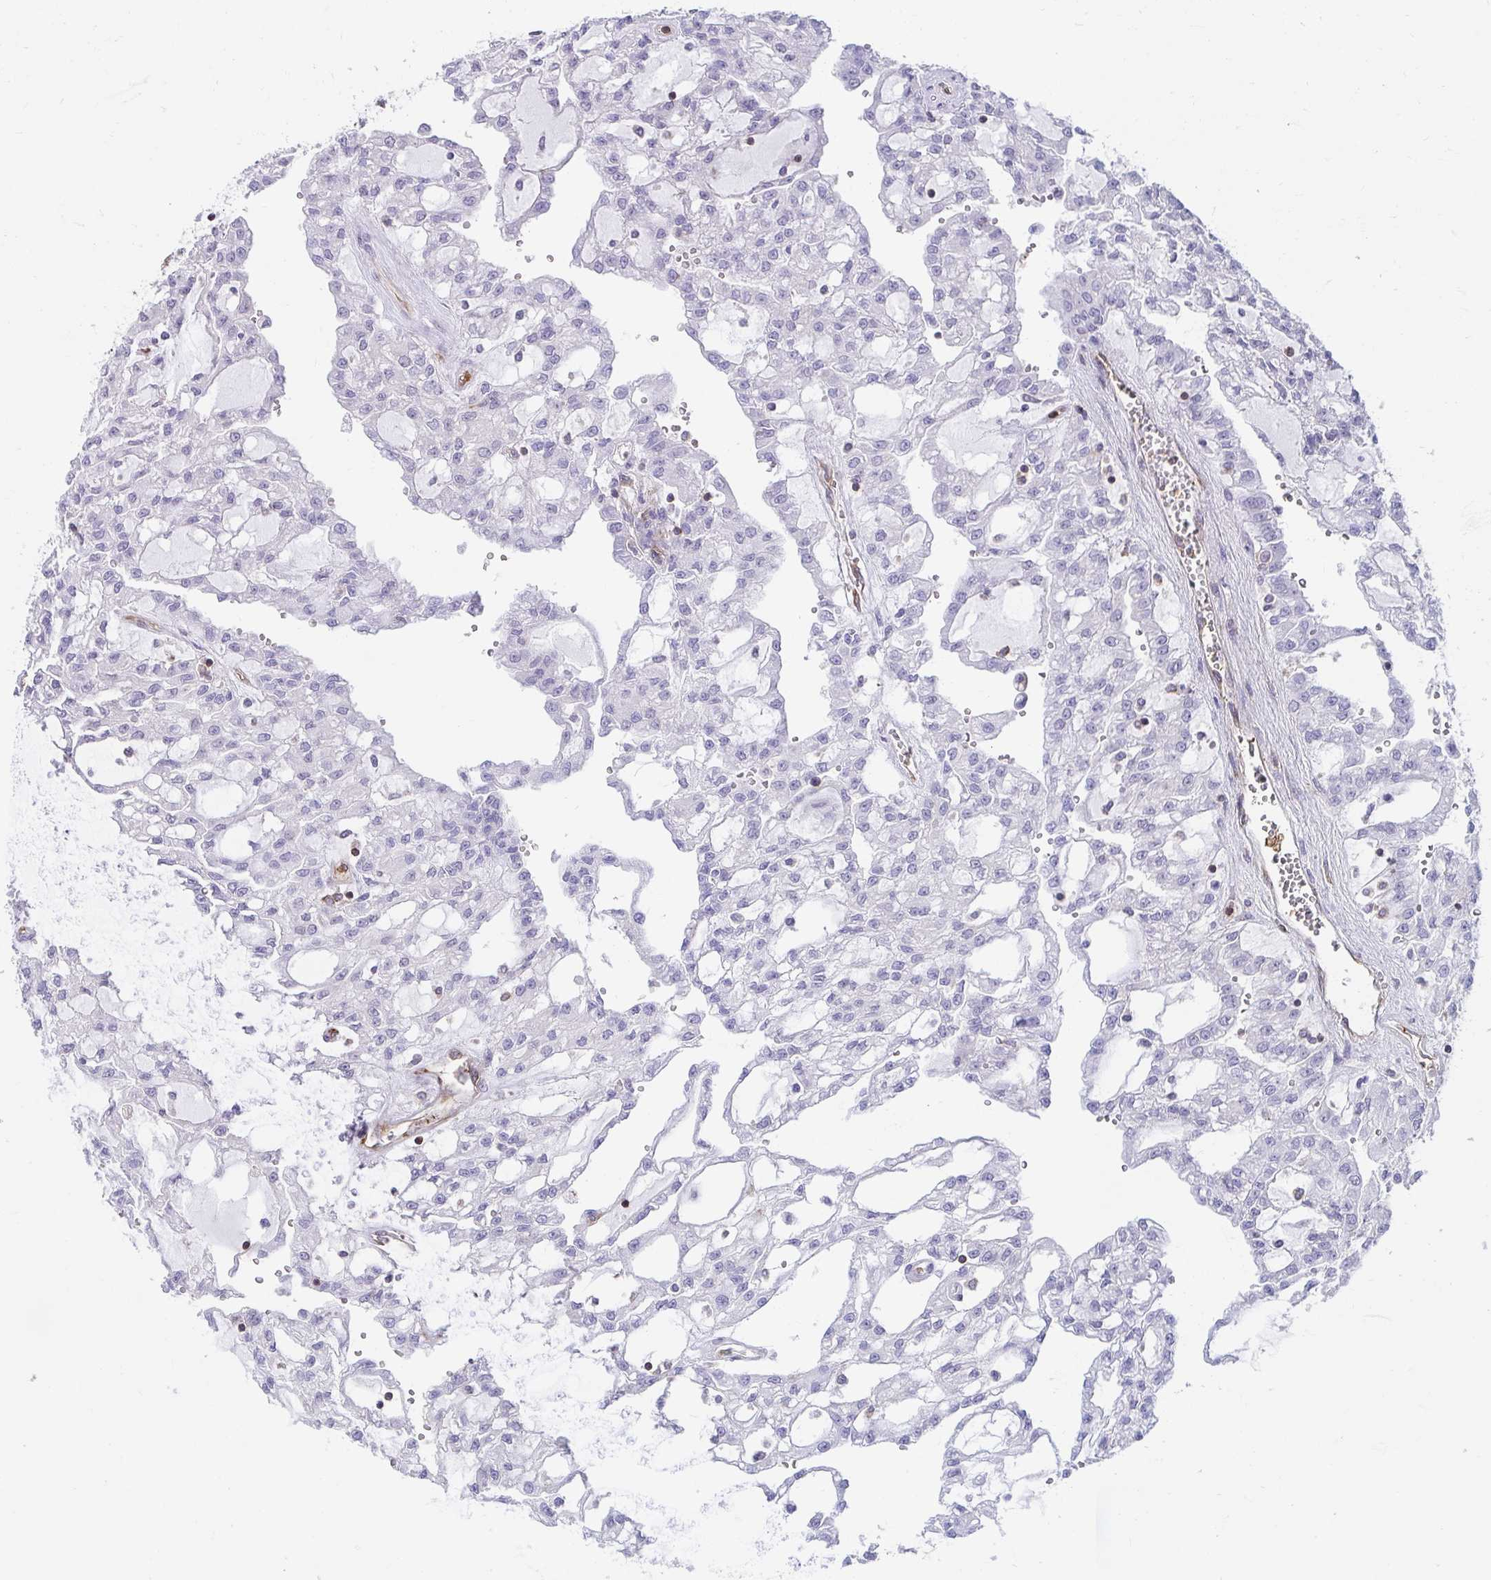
{"staining": {"intensity": "negative", "quantity": "none", "location": "none"}, "tissue": "renal cancer", "cell_type": "Tumor cells", "image_type": "cancer", "snomed": [{"axis": "morphology", "description": "Adenocarcinoma, NOS"}, {"axis": "topography", "description": "Kidney"}], "caption": "Human renal cancer stained for a protein using immunohistochemistry (IHC) exhibits no staining in tumor cells.", "gene": "FOXN3", "patient": {"sex": "male", "age": 63}}